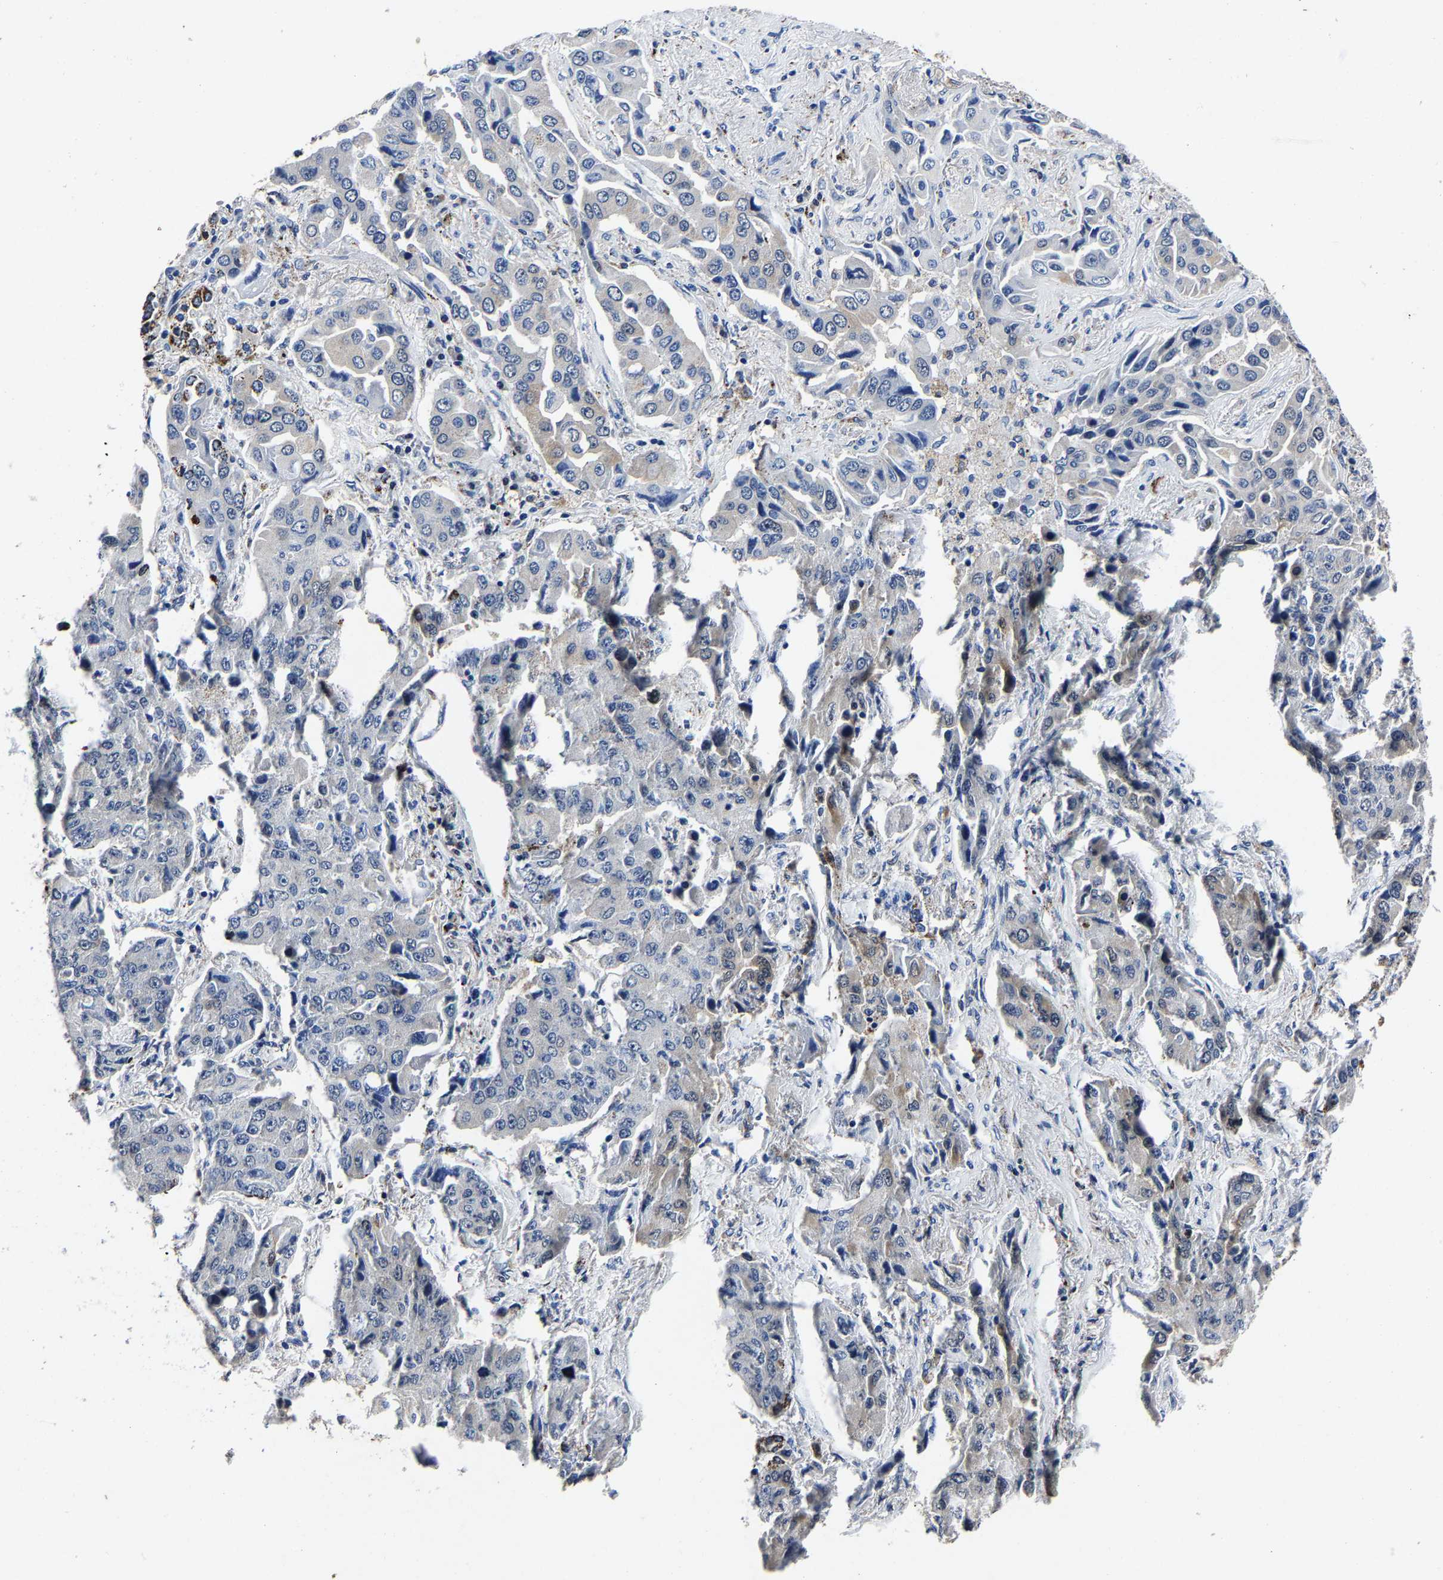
{"staining": {"intensity": "negative", "quantity": "none", "location": "none"}, "tissue": "lung cancer", "cell_type": "Tumor cells", "image_type": "cancer", "snomed": [{"axis": "morphology", "description": "Adenocarcinoma, NOS"}, {"axis": "topography", "description": "Lung"}], "caption": "Immunohistochemical staining of lung cancer (adenocarcinoma) reveals no significant positivity in tumor cells. (DAB immunohistochemistry (IHC), high magnification).", "gene": "PSPH", "patient": {"sex": "female", "age": 65}}